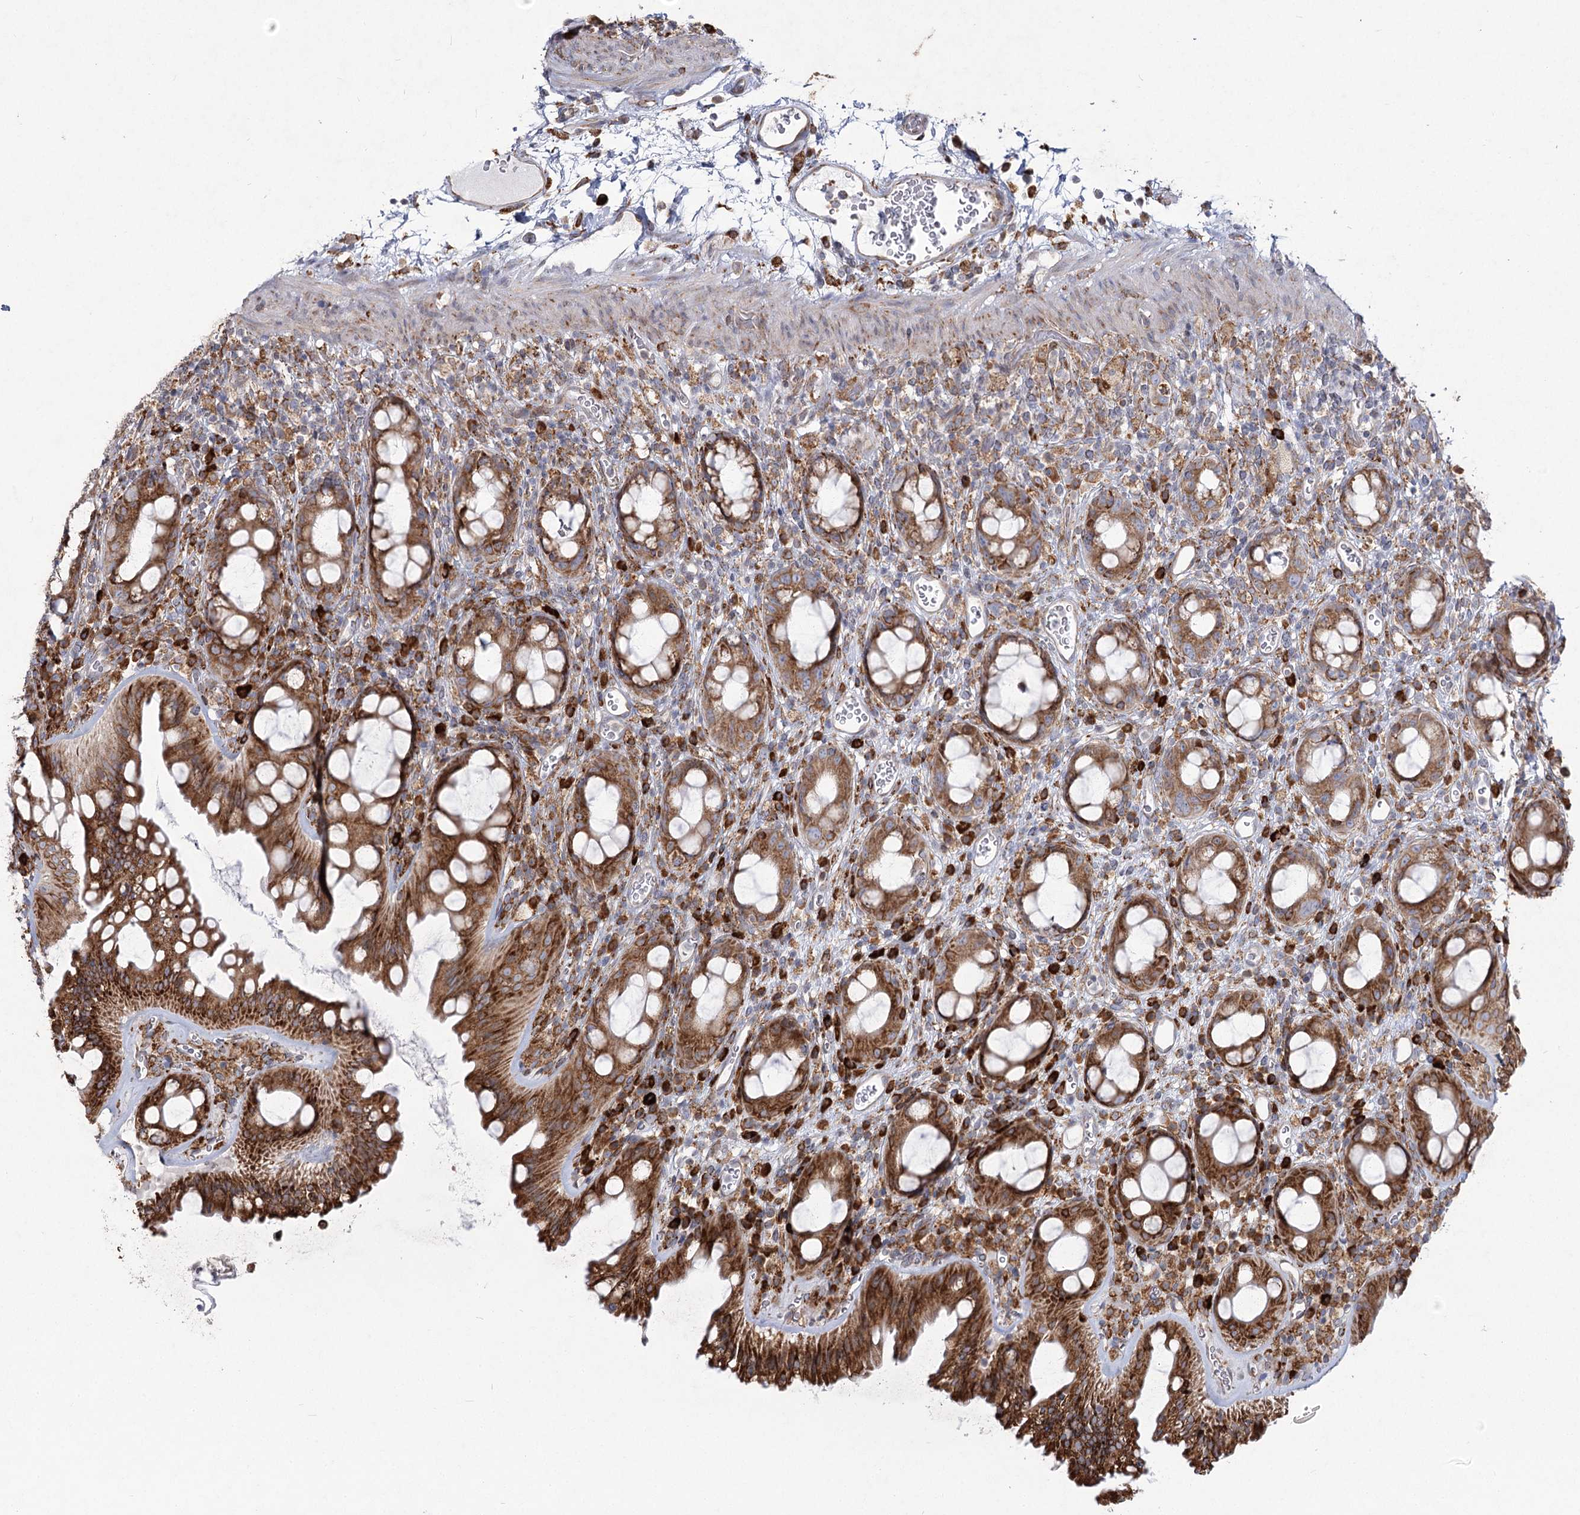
{"staining": {"intensity": "strong", "quantity": ">75%", "location": "cytoplasmic/membranous"}, "tissue": "rectum", "cell_type": "Glandular cells", "image_type": "normal", "snomed": [{"axis": "morphology", "description": "Normal tissue, NOS"}, {"axis": "topography", "description": "Rectum"}], "caption": "DAB immunohistochemical staining of benign human rectum reveals strong cytoplasmic/membranous protein positivity in approximately >75% of glandular cells.", "gene": "NHLRC2", "patient": {"sex": "female", "age": 57}}